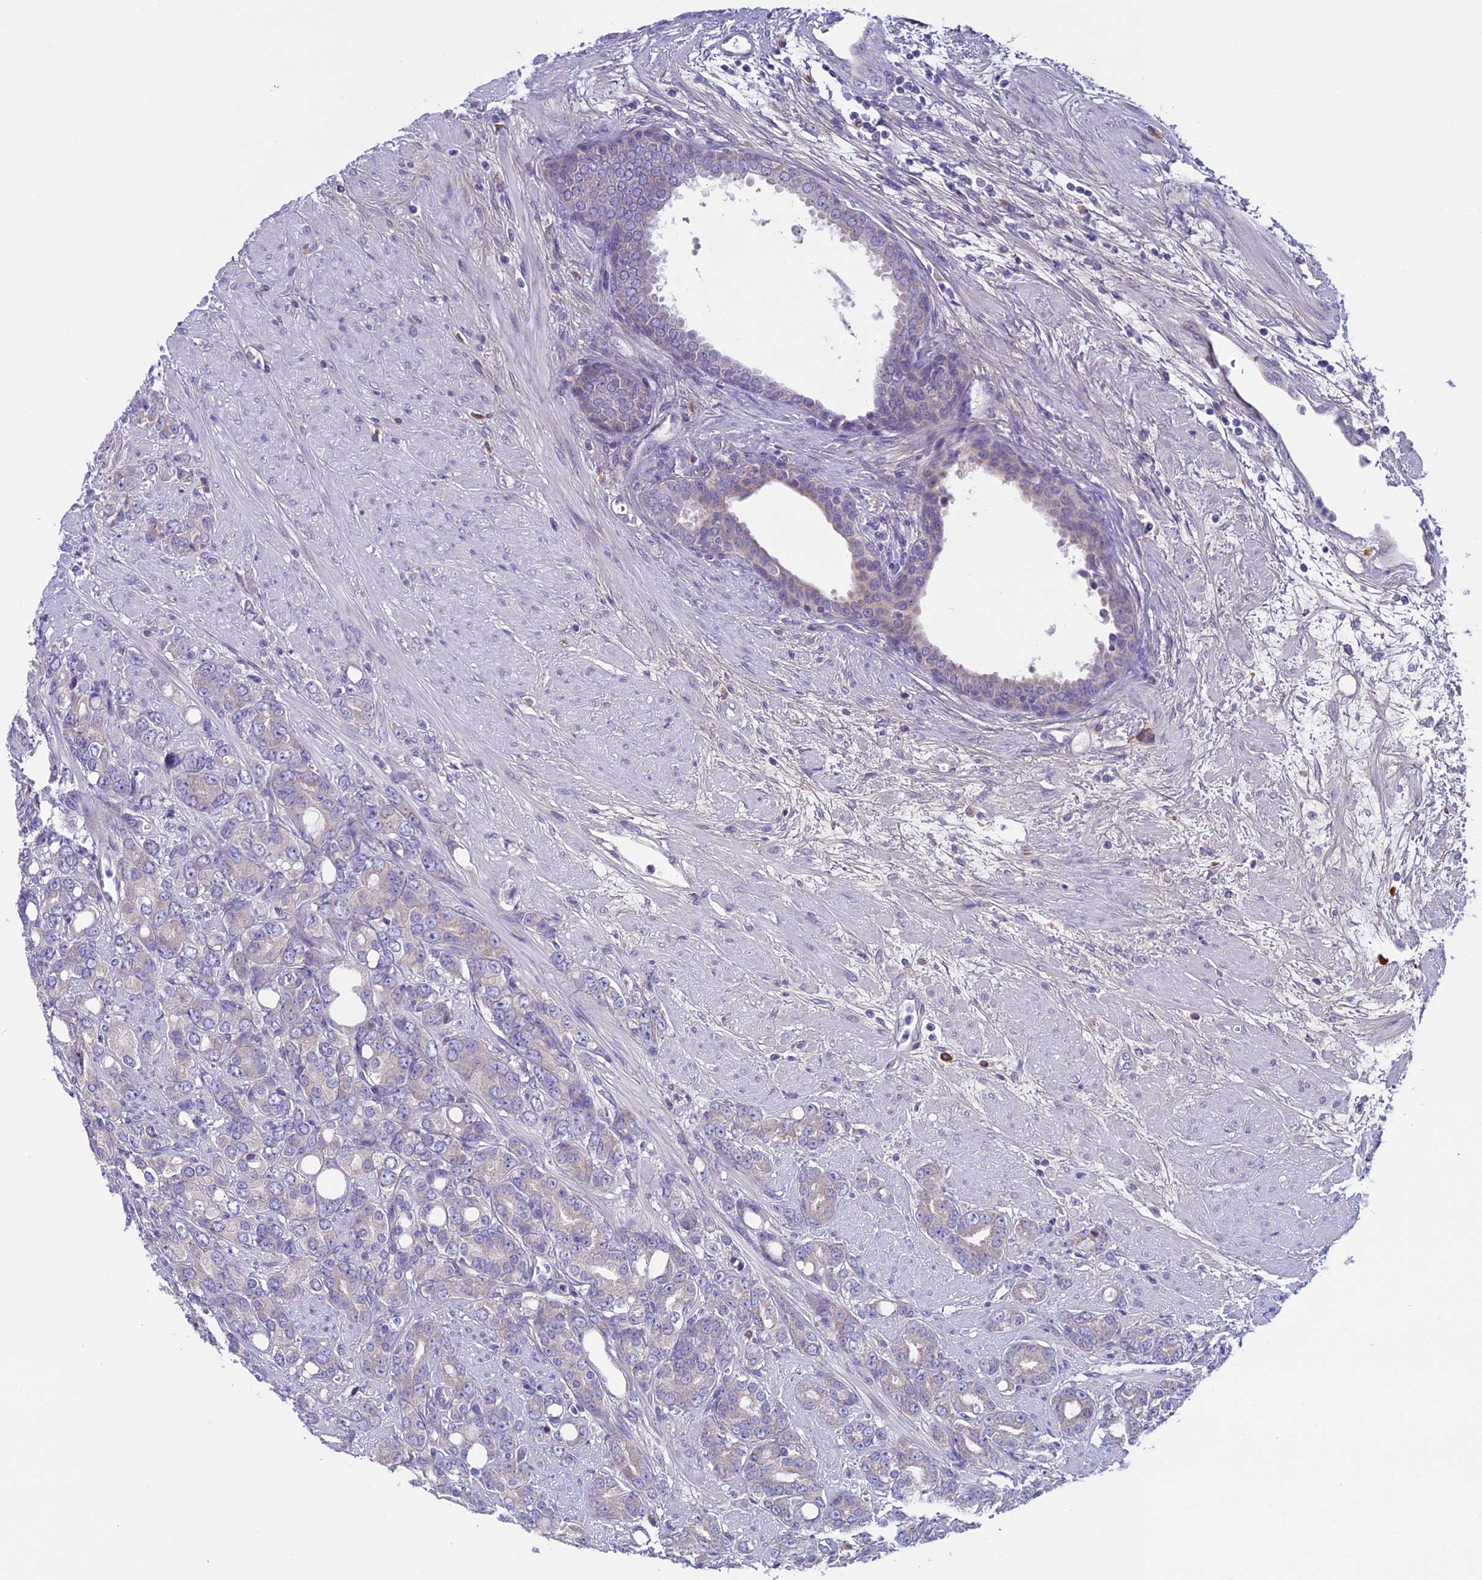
{"staining": {"intensity": "negative", "quantity": "none", "location": "none"}, "tissue": "prostate cancer", "cell_type": "Tumor cells", "image_type": "cancer", "snomed": [{"axis": "morphology", "description": "Adenocarcinoma, High grade"}, {"axis": "topography", "description": "Prostate"}], "caption": "High-grade adenocarcinoma (prostate) was stained to show a protein in brown. There is no significant expression in tumor cells.", "gene": "DCTN5", "patient": {"sex": "male", "age": 62}}